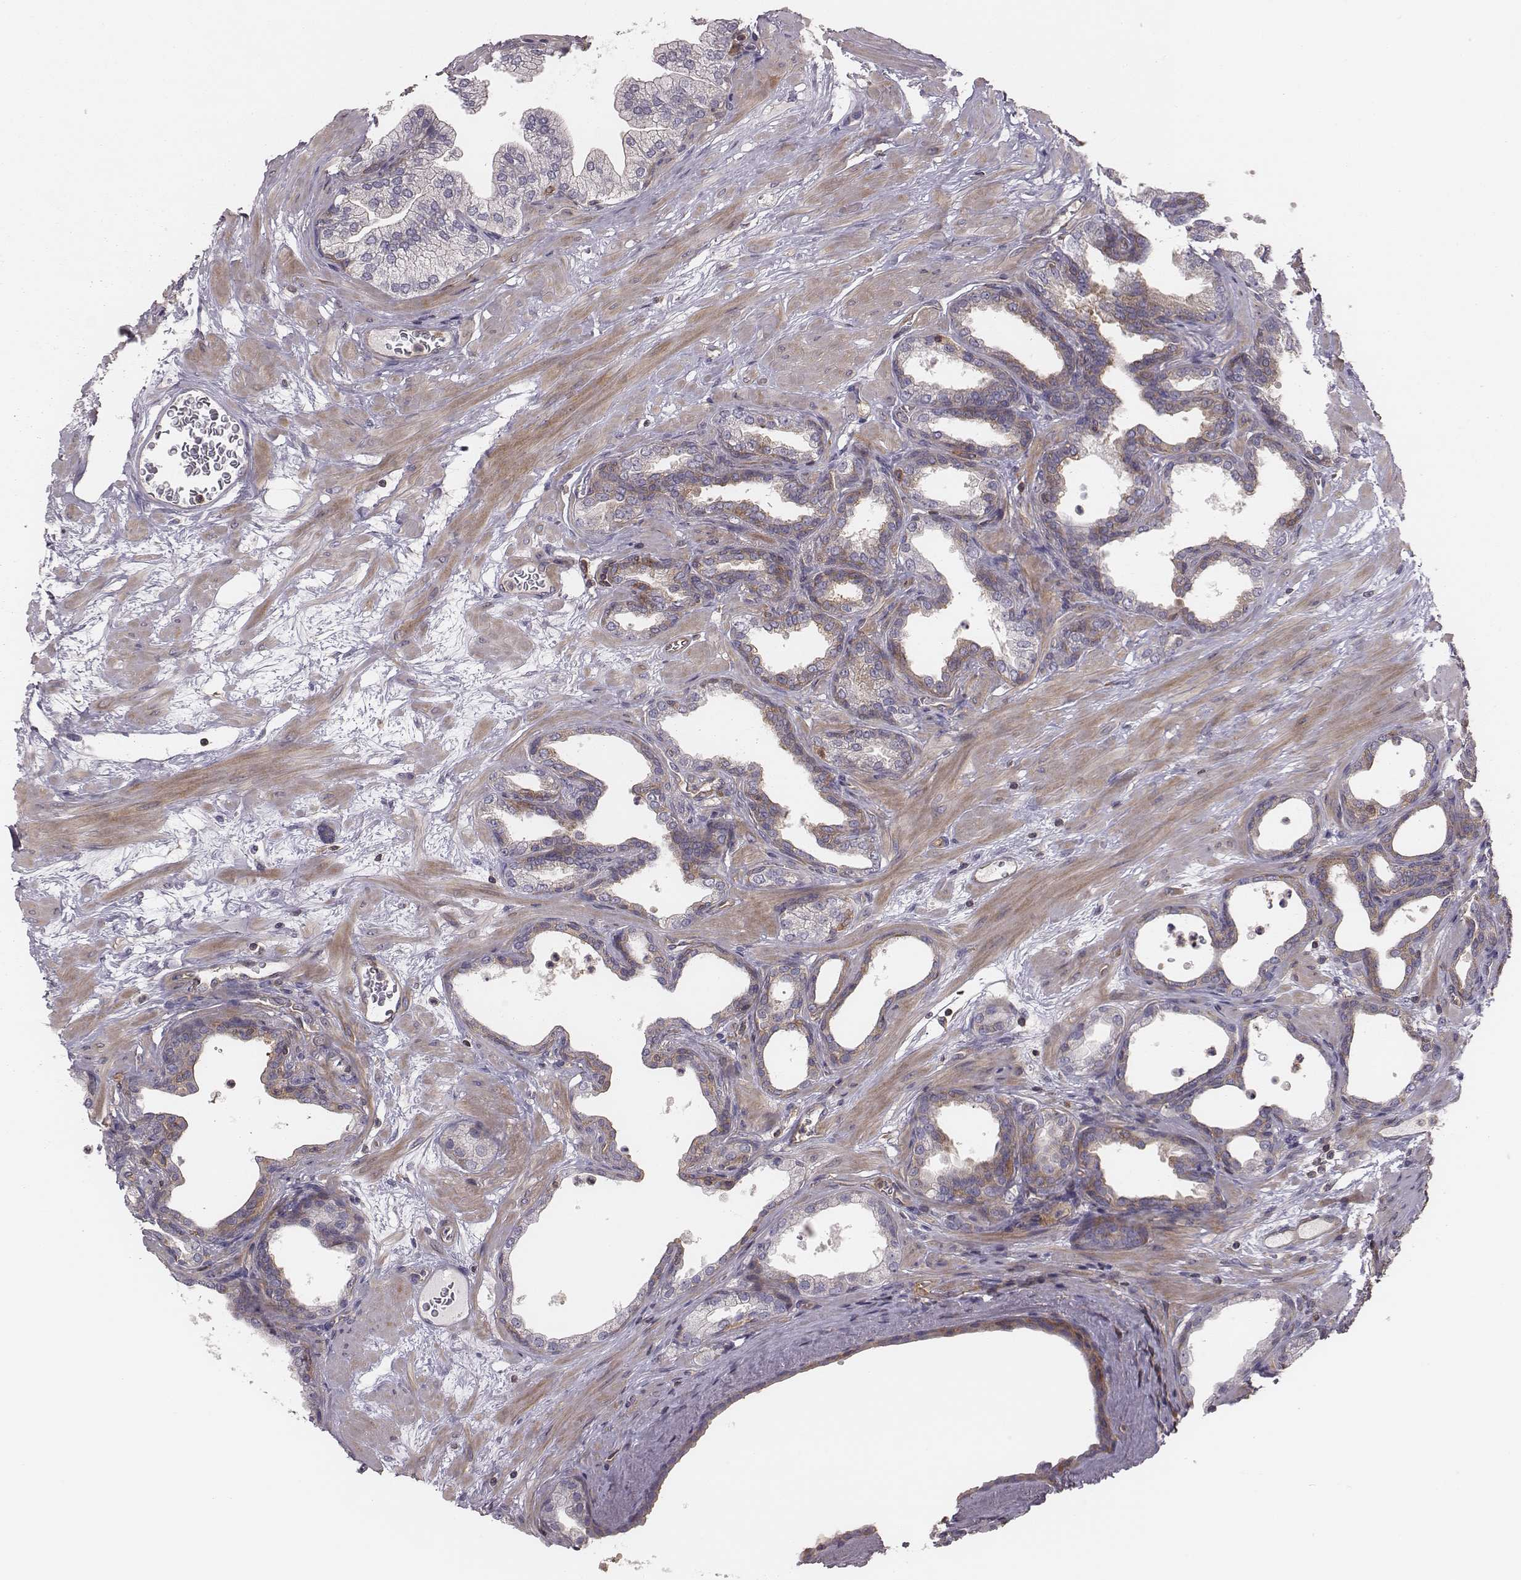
{"staining": {"intensity": "weak", "quantity": "25%-75%", "location": "cytoplasmic/membranous"}, "tissue": "prostate", "cell_type": "Glandular cells", "image_type": "normal", "snomed": [{"axis": "morphology", "description": "Normal tissue, NOS"}, {"axis": "topography", "description": "Prostate"}], "caption": "High-power microscopy captured an IHC histopathology image of unremarkable prostate, revealing weak cytoplasmic/membranous staining in approximately 25%-75% of glandular cells. The protein is shown in brown color, while the nuclei are stained blue.", "gene": "CAD", "patient": {"sex": "male", "age": 37}}